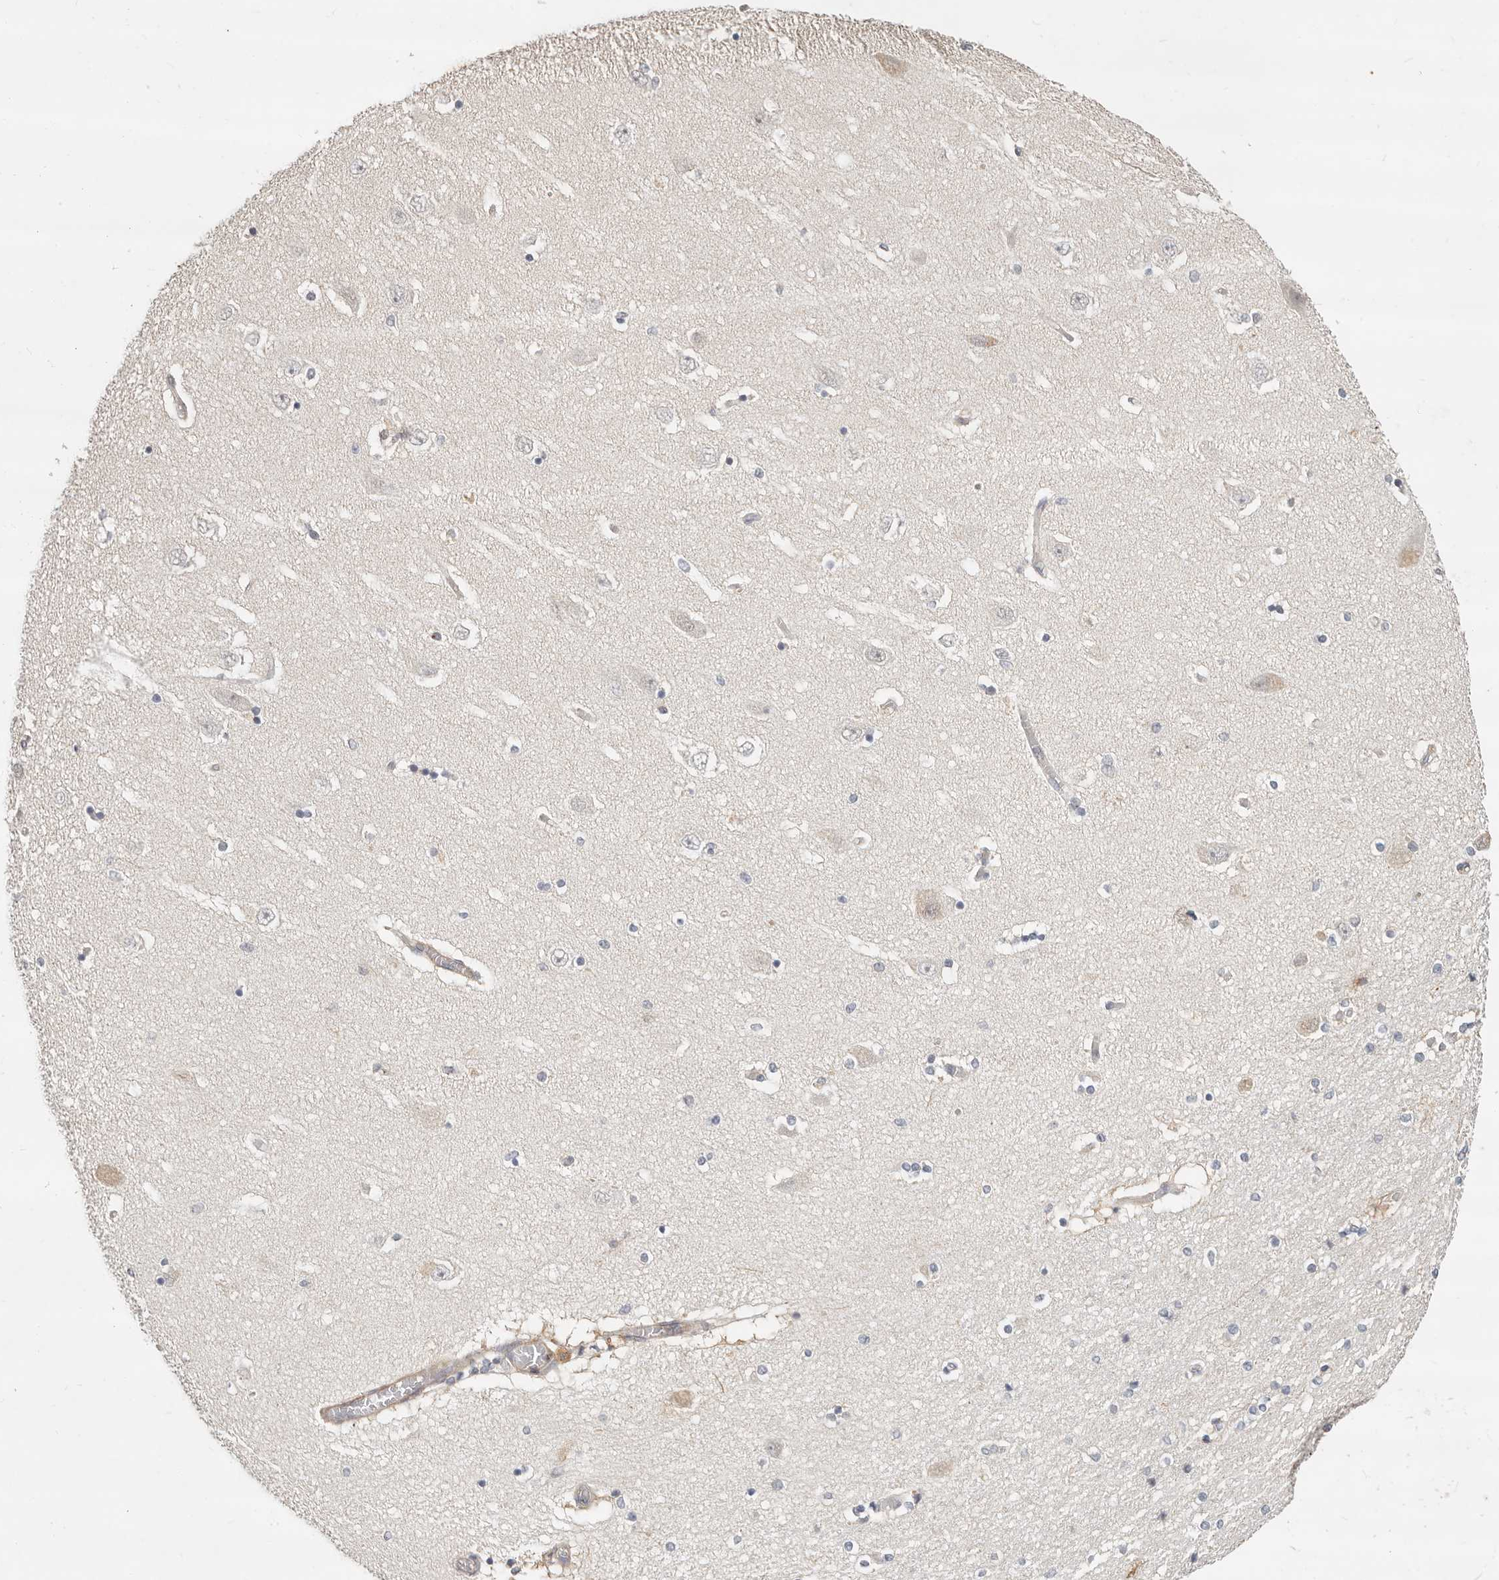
{"staining": {"intensity": "negative", "quantity": "none", "location": "none"}, "tissue": "hippocampus", "cell_type": "Glial cells", "image_type": "normal", "snomed": [{"axis": "morphology", "description": "Normal tissue, NOS"}, {"axis": "topography", "description": "Hippocampus"}], "caption": "Immunohistochemical staining of benign human hippocampus reveals no significant positivity in glial cells.", "gene": "ZRANB1", "patient": {"sex": "female", "age": 54}}